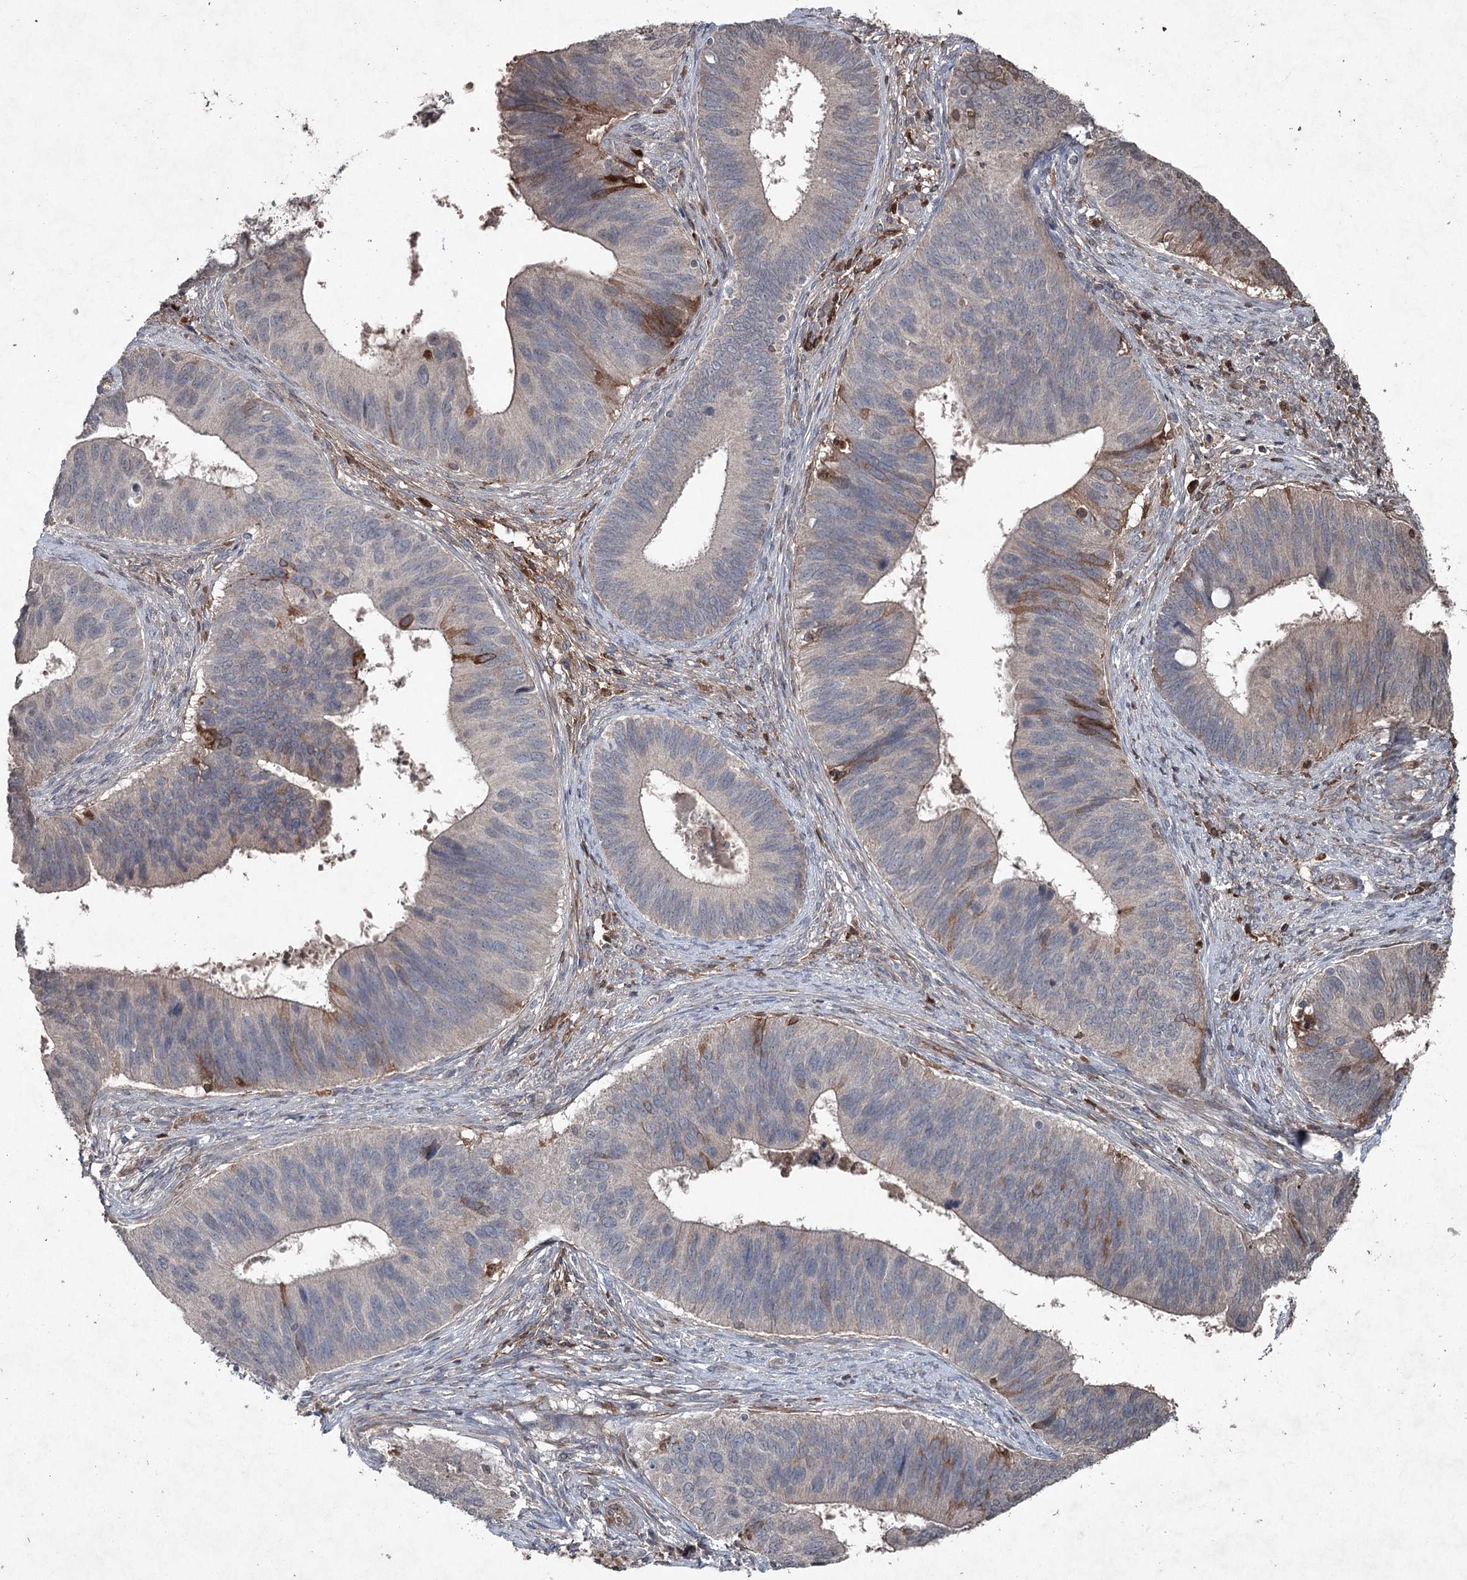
{"staining": {"intensity": "moderate", "quantity": "<25%", "location": "cytoplasmic/membranous"}, "tissue": "cervical cancer", "cell_type": "Tumor cells", "image_type": "cancer", "snomed": [{"axis": "morphology", "description": "Adenocarcinoma, NOS"}, {"axis": "topography", "description": "Cervix"}], "caption": "This image shows cervical adenocarcinoma stained with immunohistochemistry to label a protein in brown. The cytoplasmic/membranous of tumor cells show moderate positivity for the protein. Nuclei are counter-stained blue.", "gene": "PGLYRP2", "patient": {"sex": "female", "age": 42}}